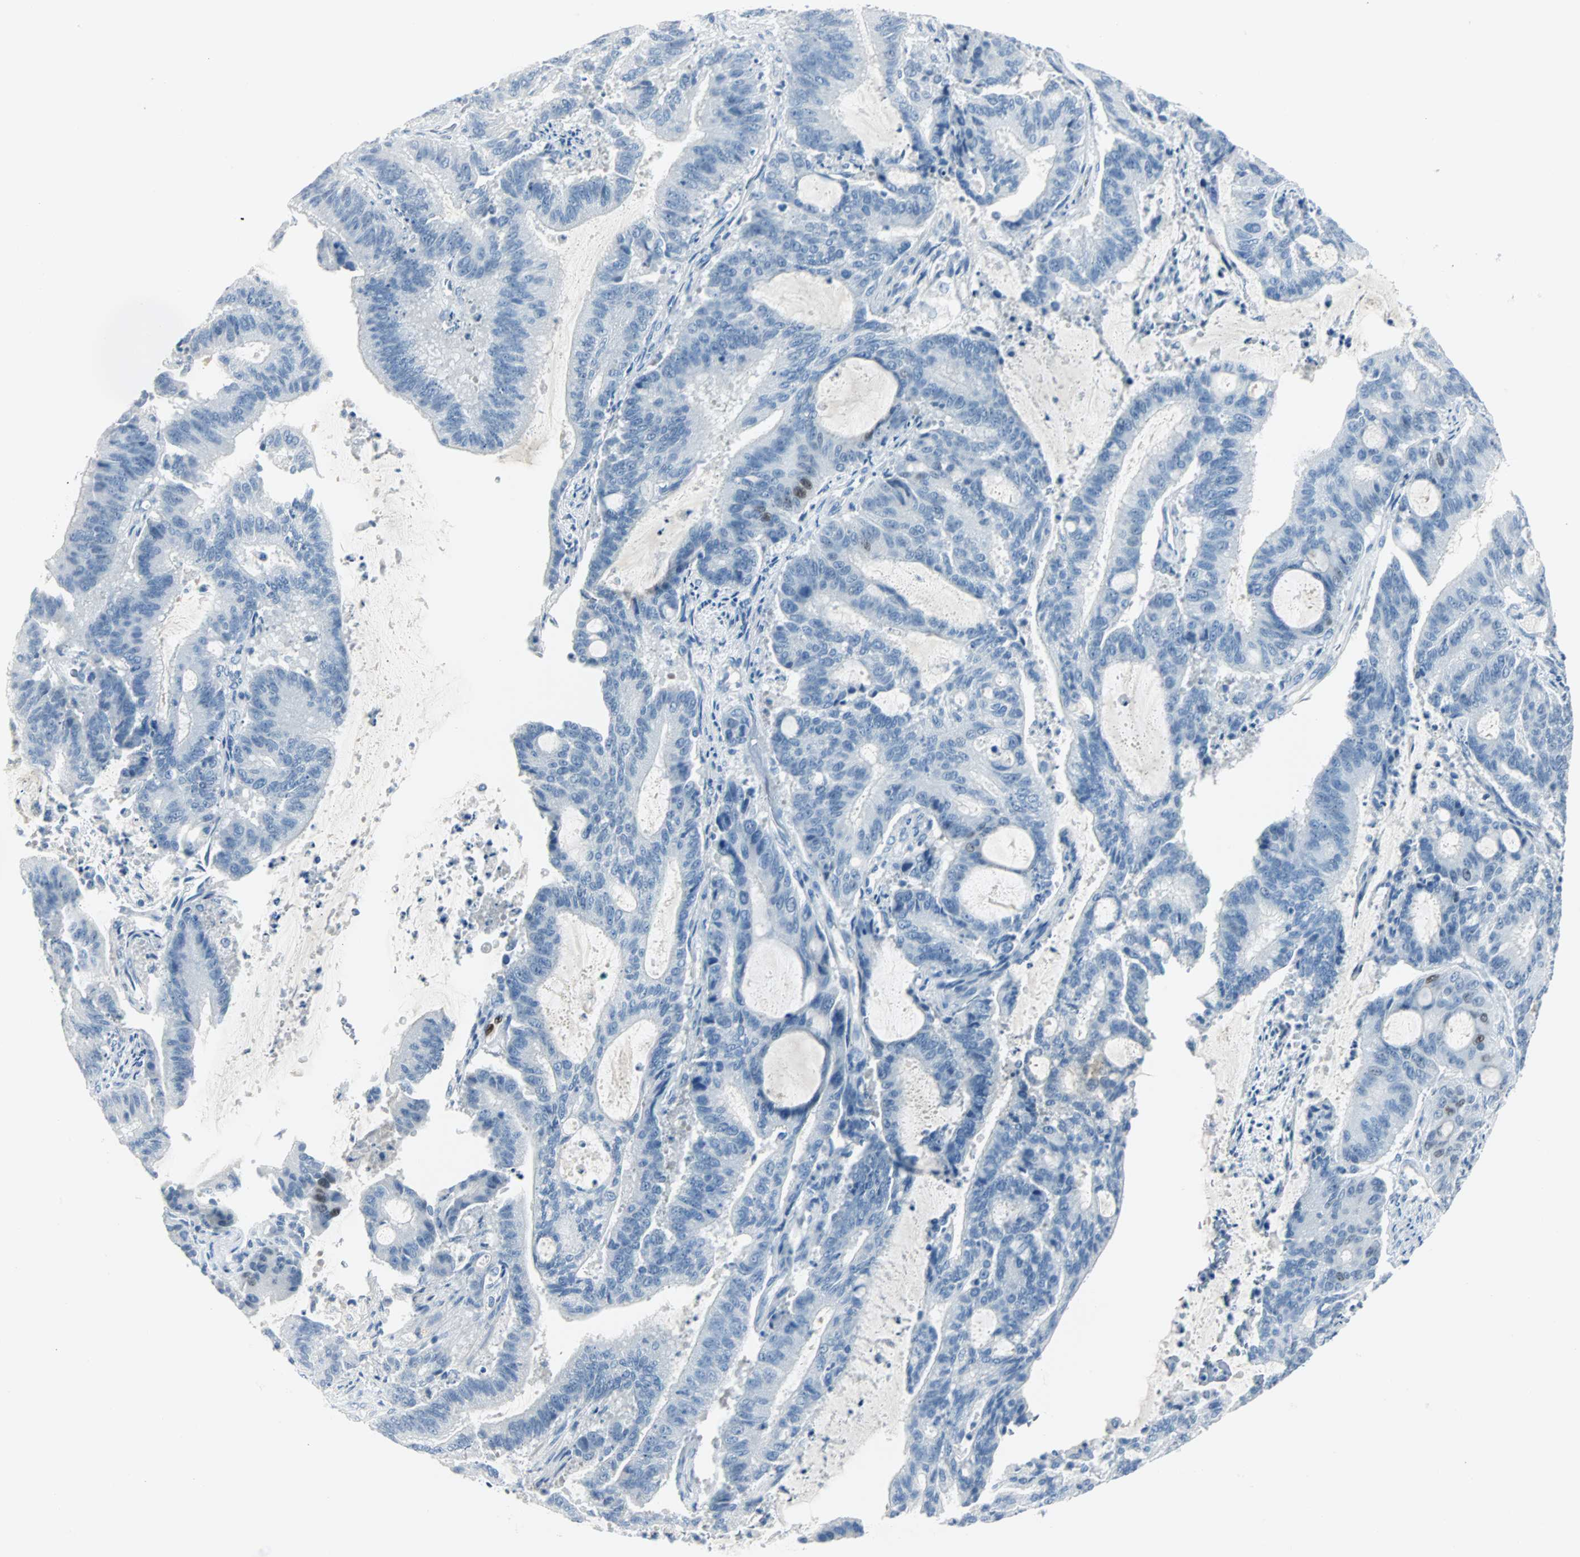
{"staining": {"intensity": "weak", "quantity": "<25%", "location": "nuclear"}, "tissue": "liver cancer", "cell_type": "Tumor cells", "image_type": "cancer", "snomed": [{"axis": "morphology", "description": "Cholangiocarcinoma"}, {"axis": "topography", "description": "Liver"}], "caption": "Liver cancer (cholangiocarcinoma) stained for a protein using immunohistochemistry shows no staining tumor cells.", "gene": "IL33", "patient": {"sex": "female", "age": 73}}